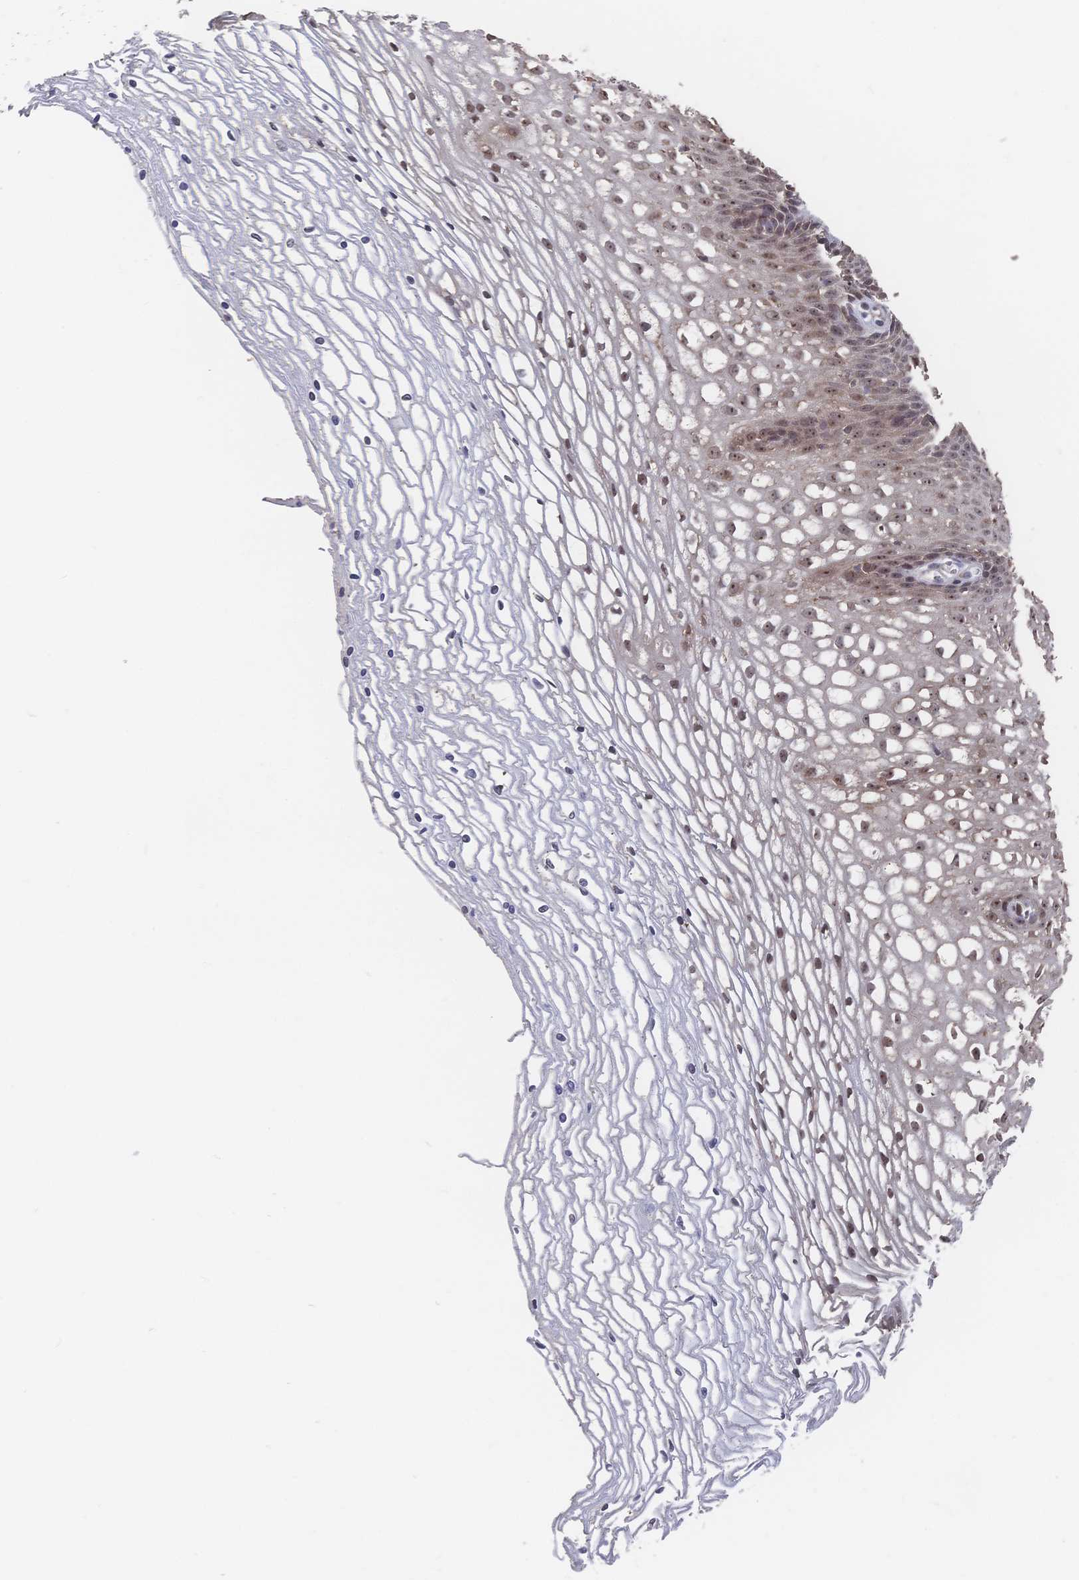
{"staining": {"intensity": "strong", "quantity": "<25%", "location": "cytoplasmic/membranous"}, "tissue": "cervix", "cell_type": "Glandular cells", "image_type": "normal", "snomed": [{"axis": "morphology", "description": "Normal tissue, NOS"}, {"axis": "topography", "description": "Cervix"}], "caption": "Cervix stained with a brown dye demonstrates strong cytoplasmic/membranous positive expression in about <25% of glandular cells.", "gene": "DNAJA4", "patient": {"sex": "female", "age": 36}}